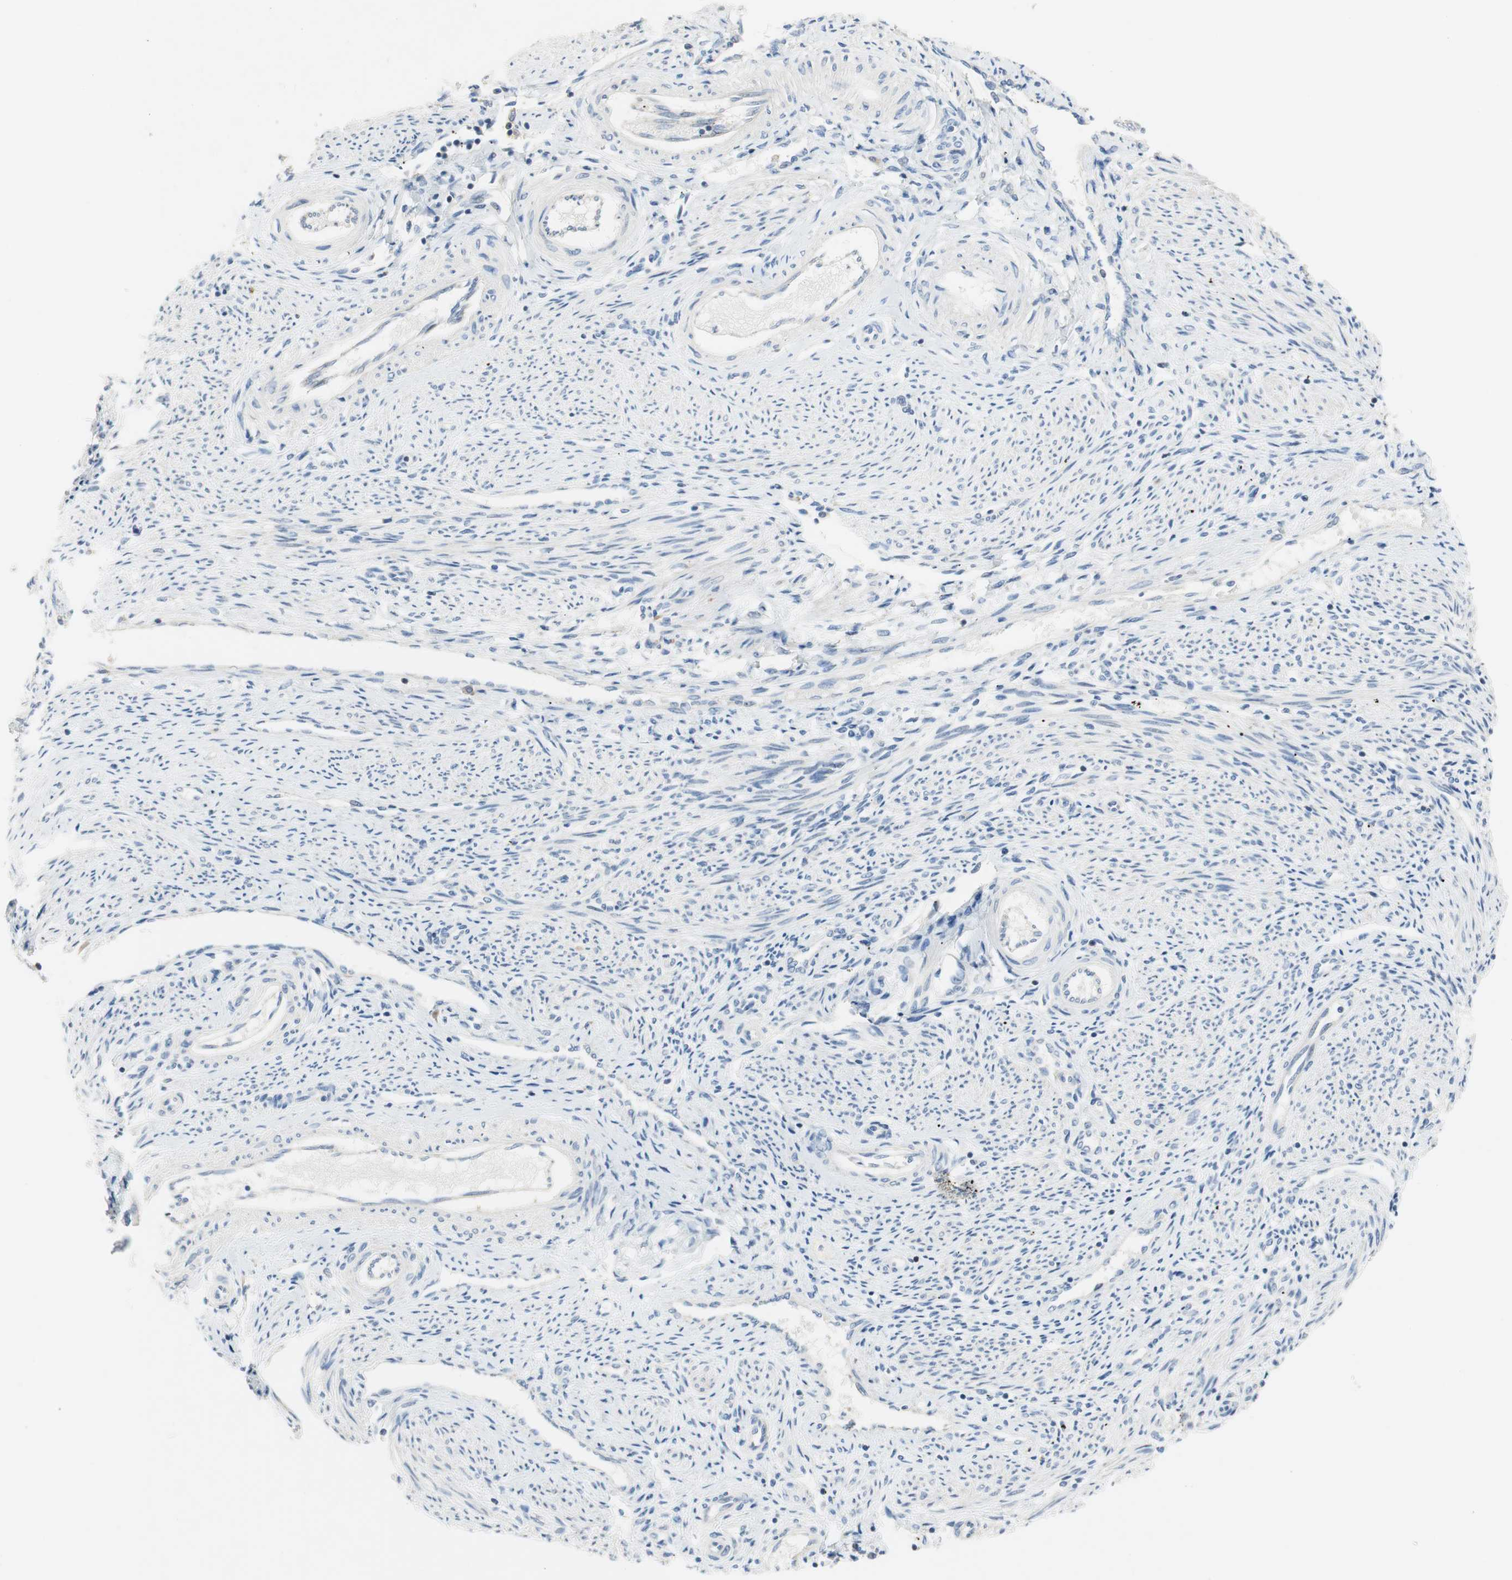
{"staining": {"intensity": "negative", "quantity": "none", "location": "none"}, "tissue": "endometrium", "cell_type": "Cells in endometrial stroma", "image_type": "normal", "snomed": [{"axis": "morphology", "description": "Normal tissue, NOS"}, {"axis": "topography", "description": "Endometrium"}], "caption": "Immunohistochemical staining of benign endometrium shows no significant expression in cells in endometrial stroma. The staining is performed using DAB brown chromogen with nuclei counter-stained in using hematoxylin.", "gene": "CCM2L", "patient": {"sex": "female", "age": 42}}